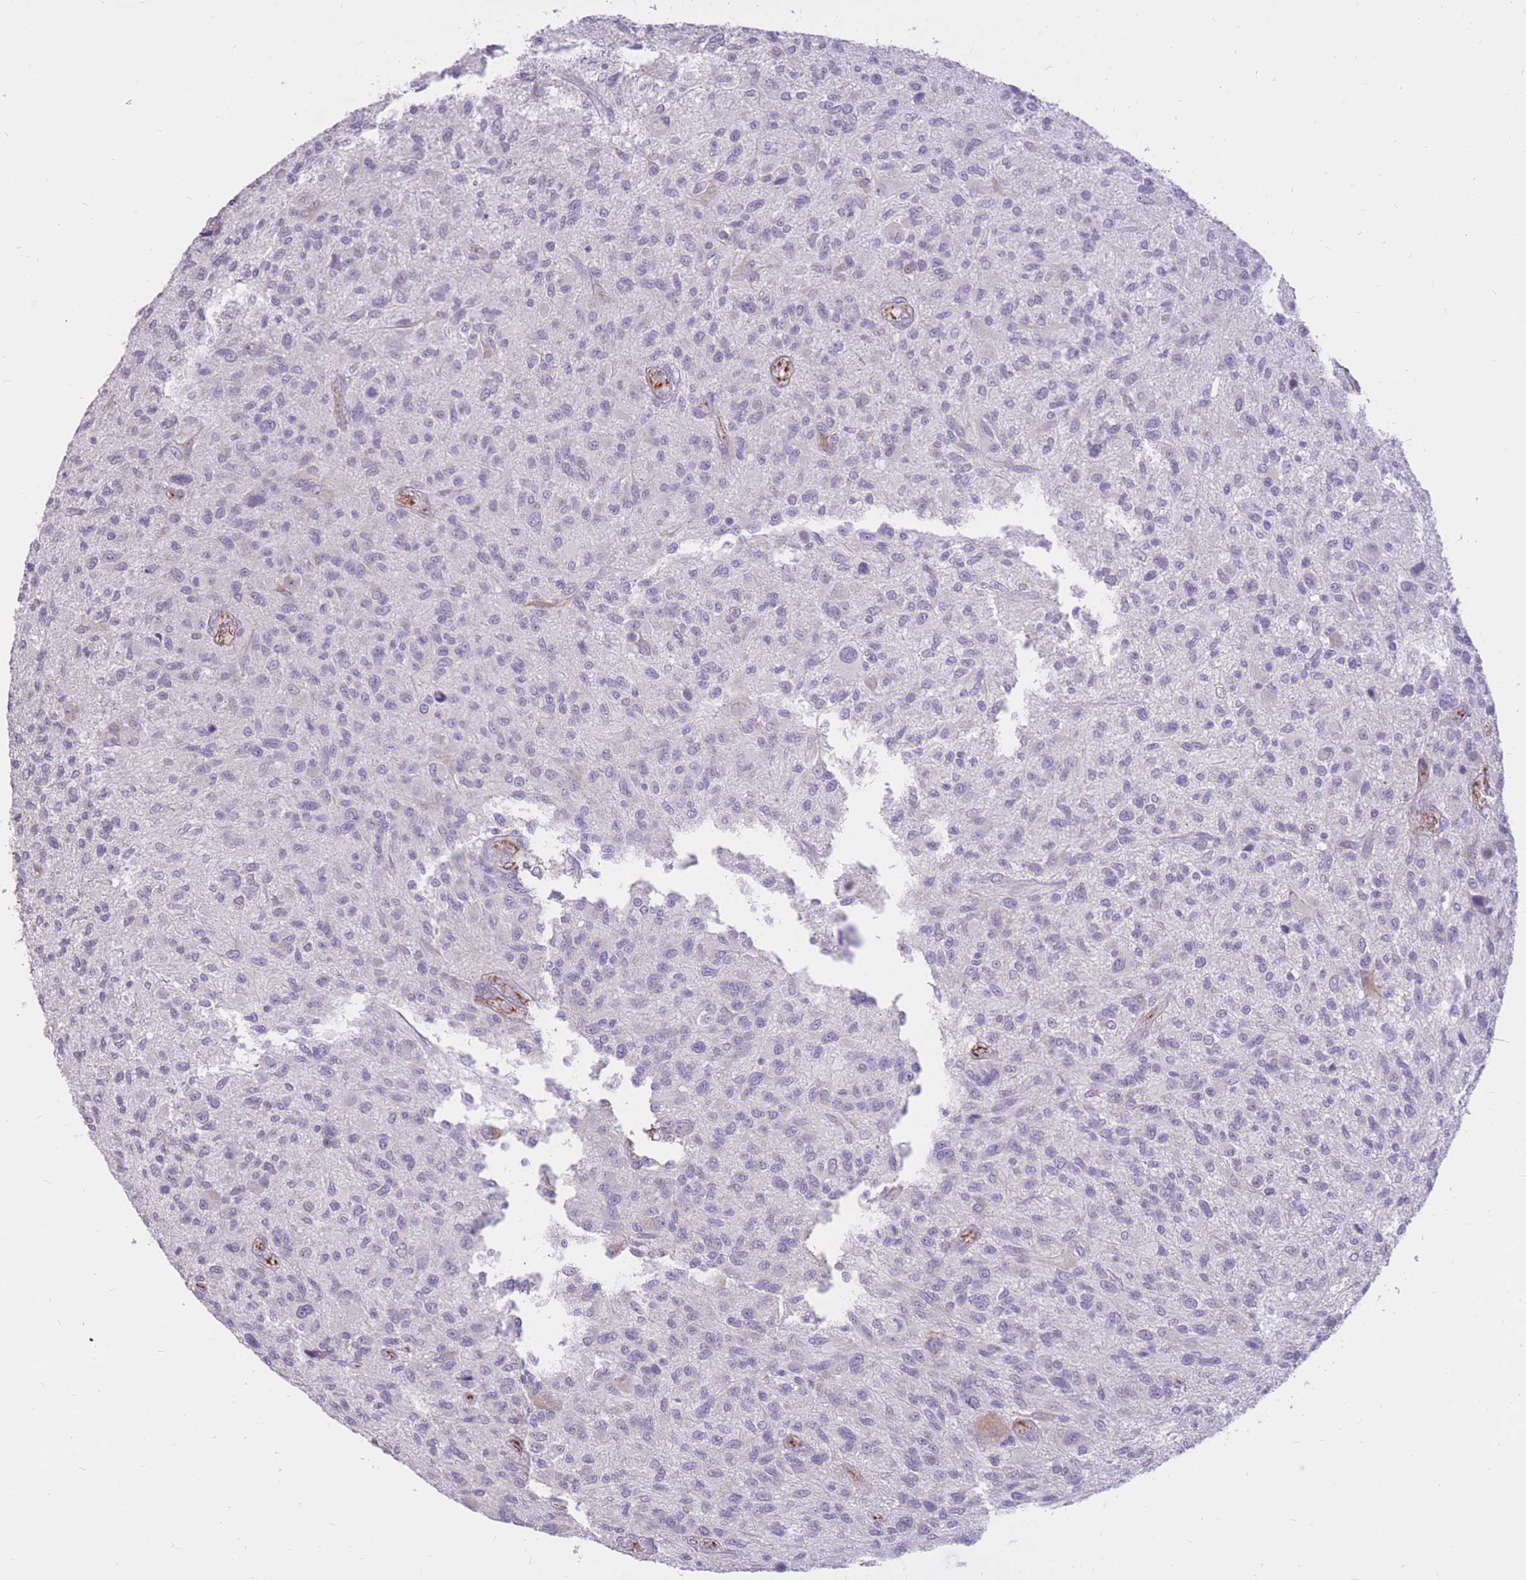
{"staining": {"intensity": "negative", "quantity": "none", "location": "none"}, "tissue": "glioma", "cell_type": "Tumor cells", "image_type": "cancer", "snomed": [{"axis": "morphology", "description": "Glioma, malignant, High grade"}, {"axis": "topography", "description": "Brain"}], "caption": "Human glioma stained for a protein using immunohistochemistry shows no staining in tumor cells.", "gene": "RNF170", "patient": {"sex": "male", "age": 47}}